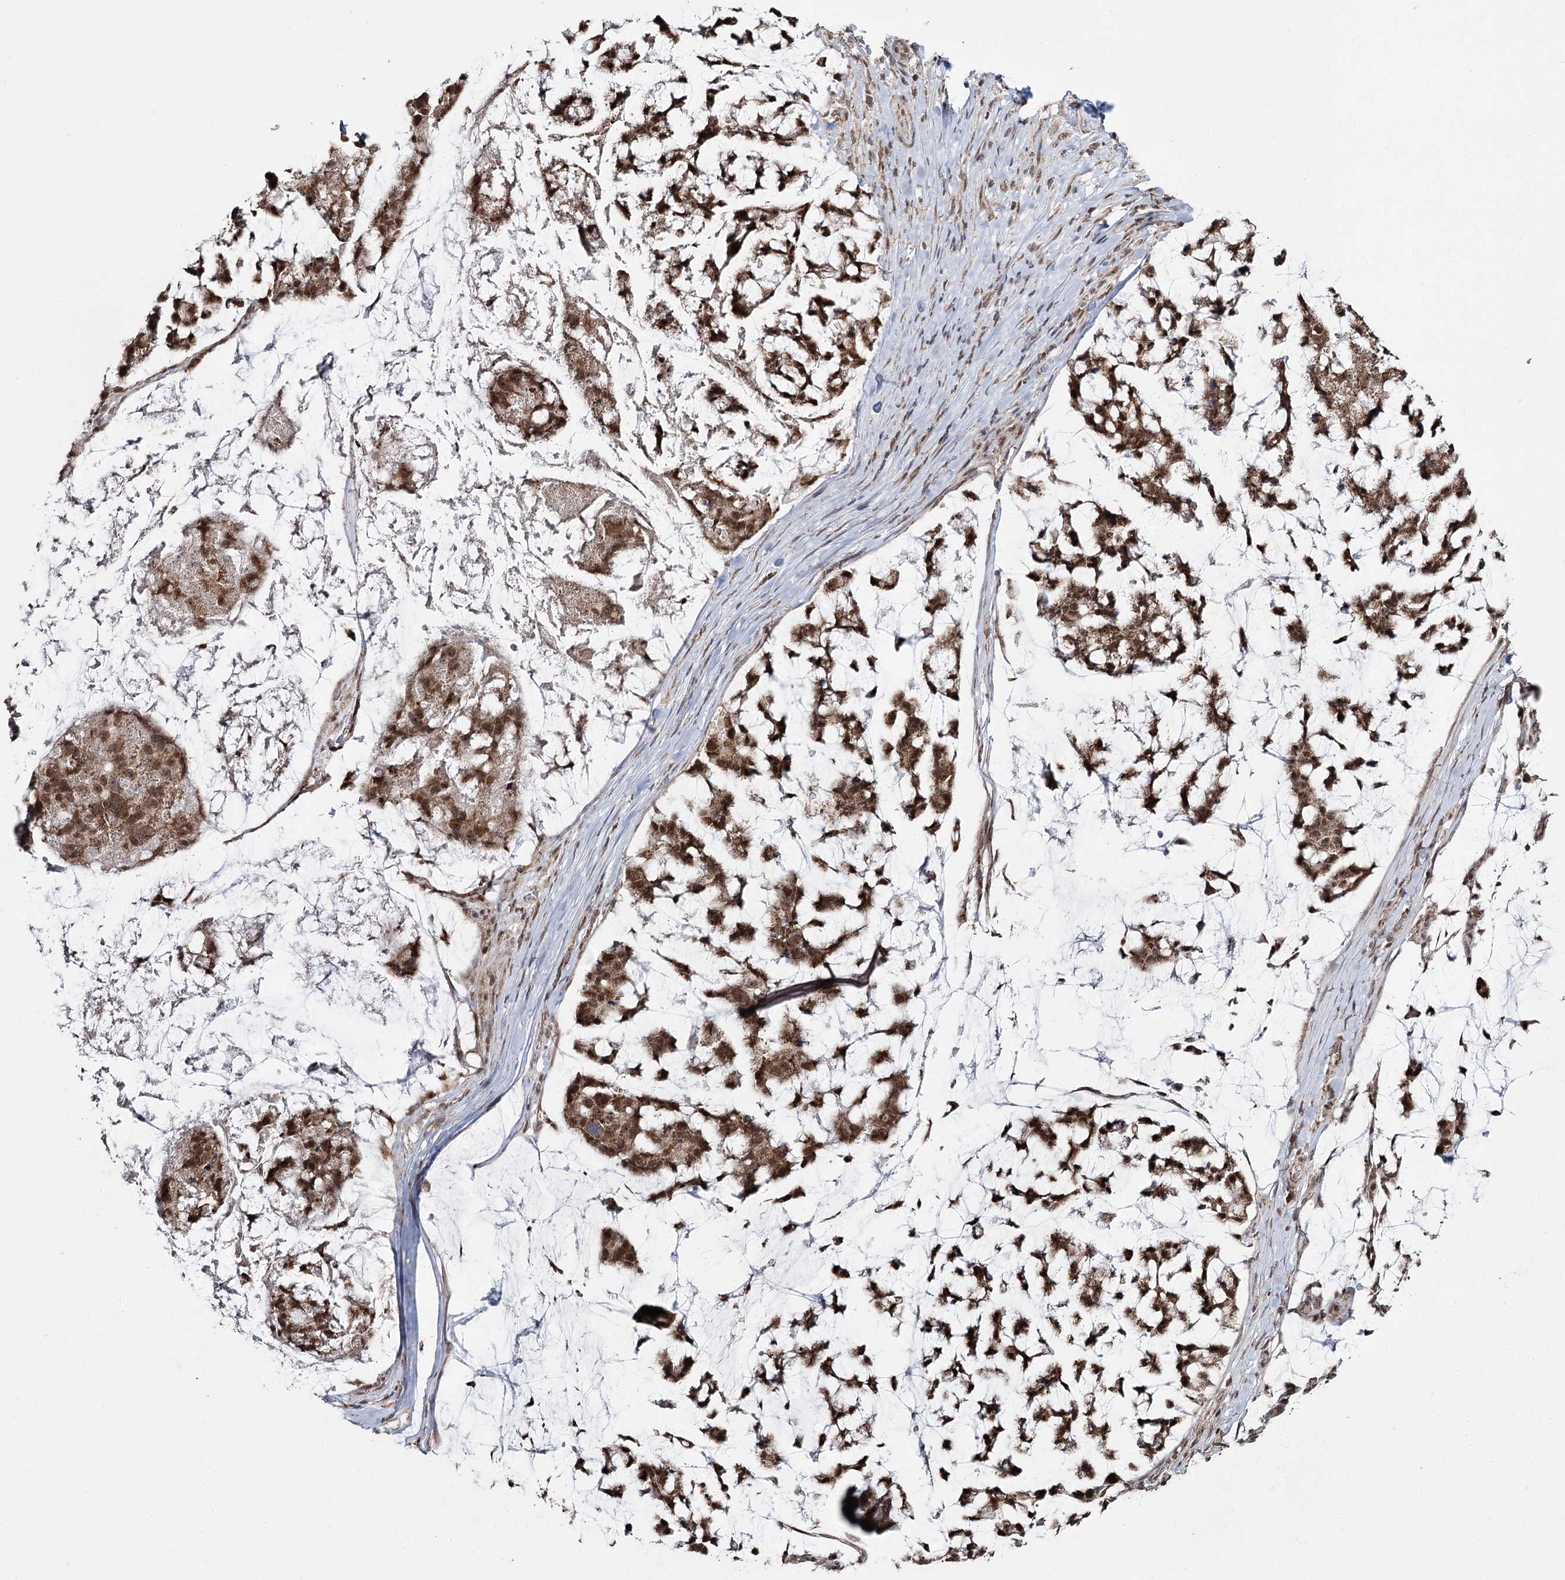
{"staining": {"intensity": "strong", "quantity": ">75%", "location": "cytoplasmic/membranous,nuclear"}, "tissue": "stomach cancer", "cell_type": "Tumor cells", "image_type": "cancer", "snomed": [{"axis": "morphology", "description": "Adenocarcinoma, NOS"}, {"axis": "topography", "description": "Stomach, lower"}], "caption": "A brown stain shows strong cytoplasmic/membranous and nuclear positivity of a protein in stomach adenocarcinoma tumor cells.", "gene": "PDHX", "patient": {"sex": "male", "age": 67}}